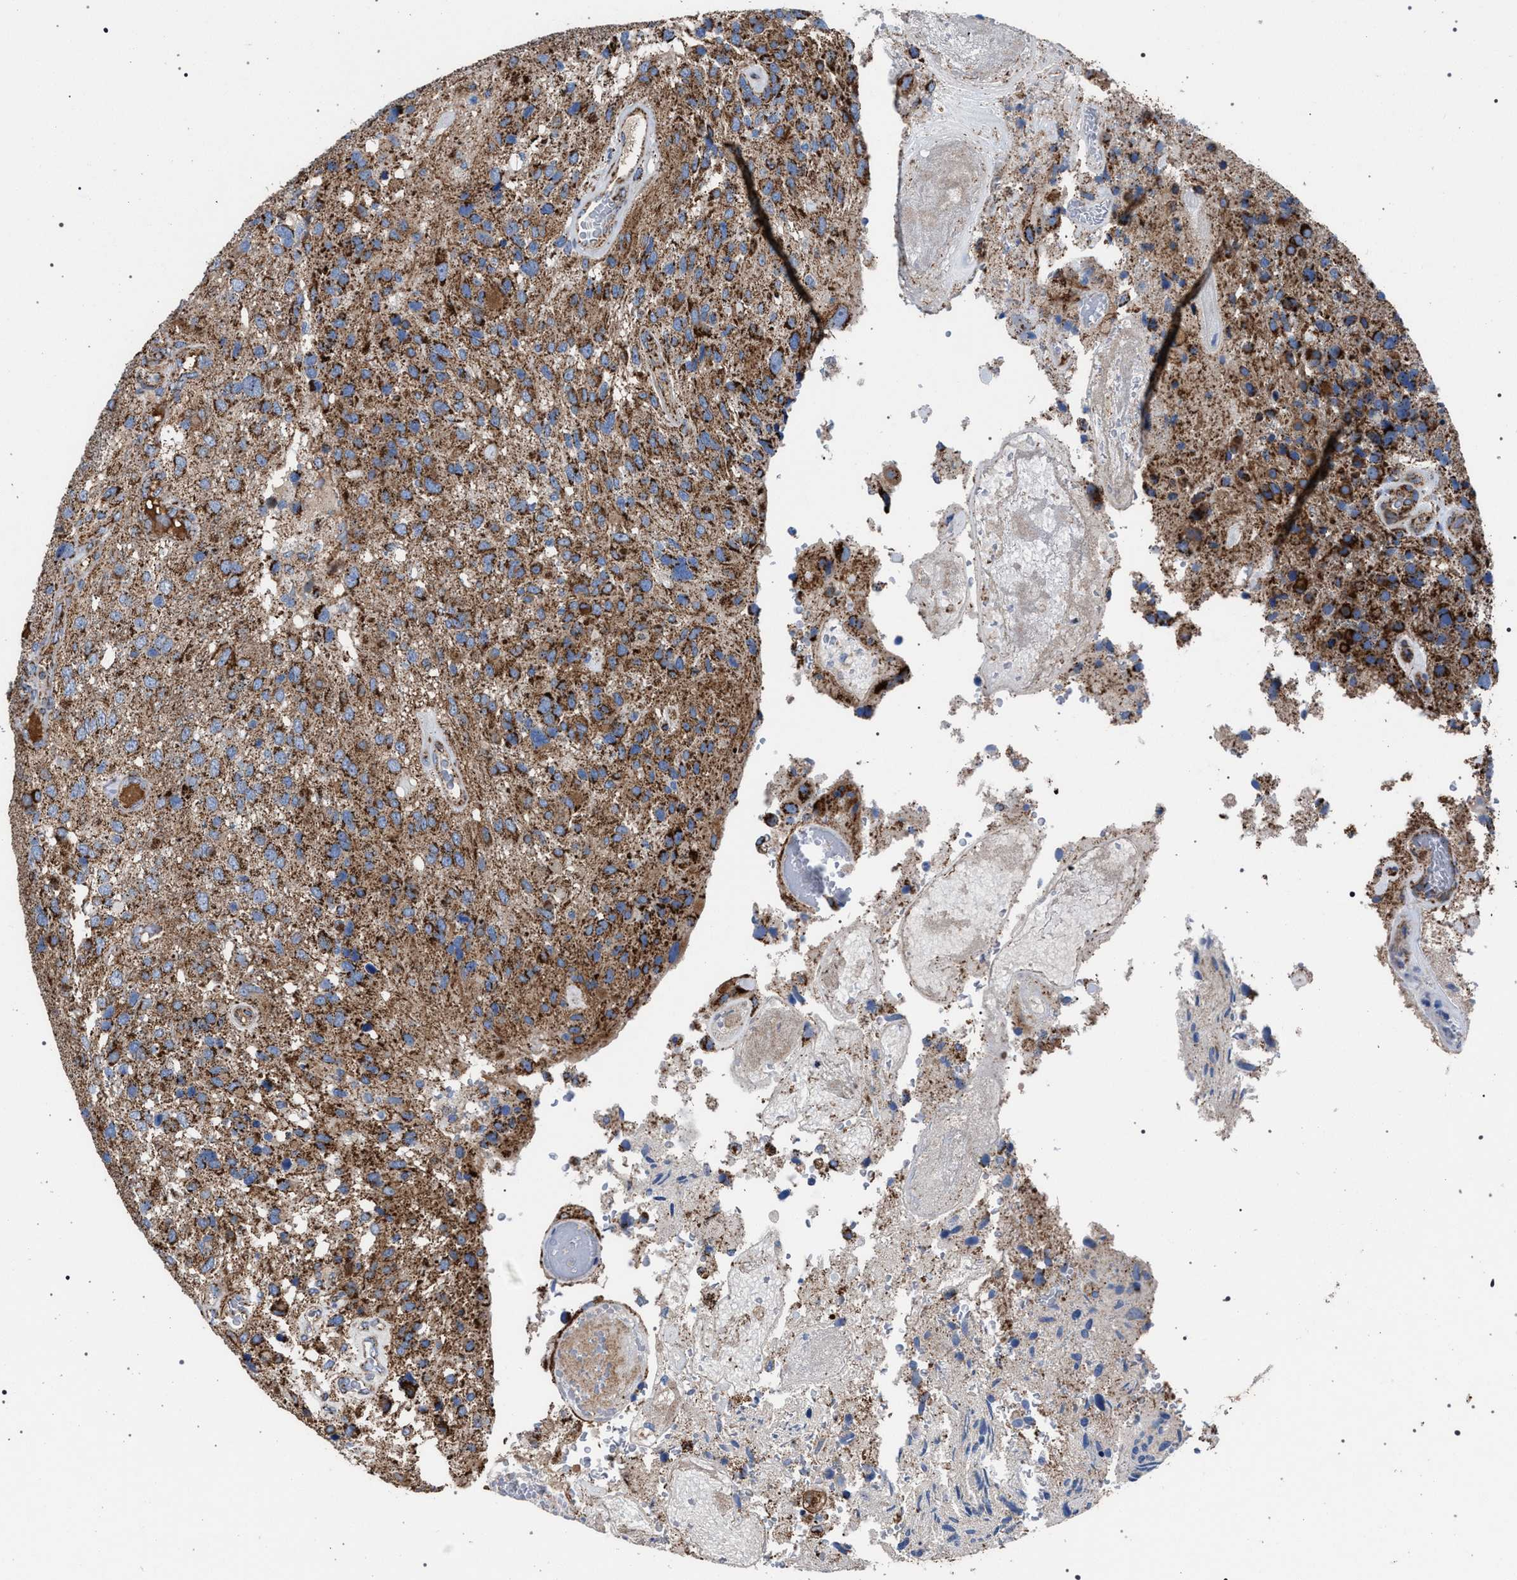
{"staining": {"intensity": "strong", "quantity": "25%-75%", "location": "cytoplasmic/membranous"}, "tissue": "glioma", "cell_type": "Tumor cells", "image_type": "cancer", "snomed": [{"axis": "morphology", "description": "Glioma, malignant, High grade"}, {"axis": "topography", "description": "Brain"}], "caption": "High-power microscopy captured an immunohistochemistry (IHC) micrograph of malignant high-grade glioma, revealing strong cytoplasmic/membranous positivity in approximately 25%-75% of tumor cells. The staining was performed using DAB, with brown indicating positive protein expression. Nuclei are stained blue with hematoxylin.", "gene": "VPS13A", "patient": {"sex": "female", "age": 58}}